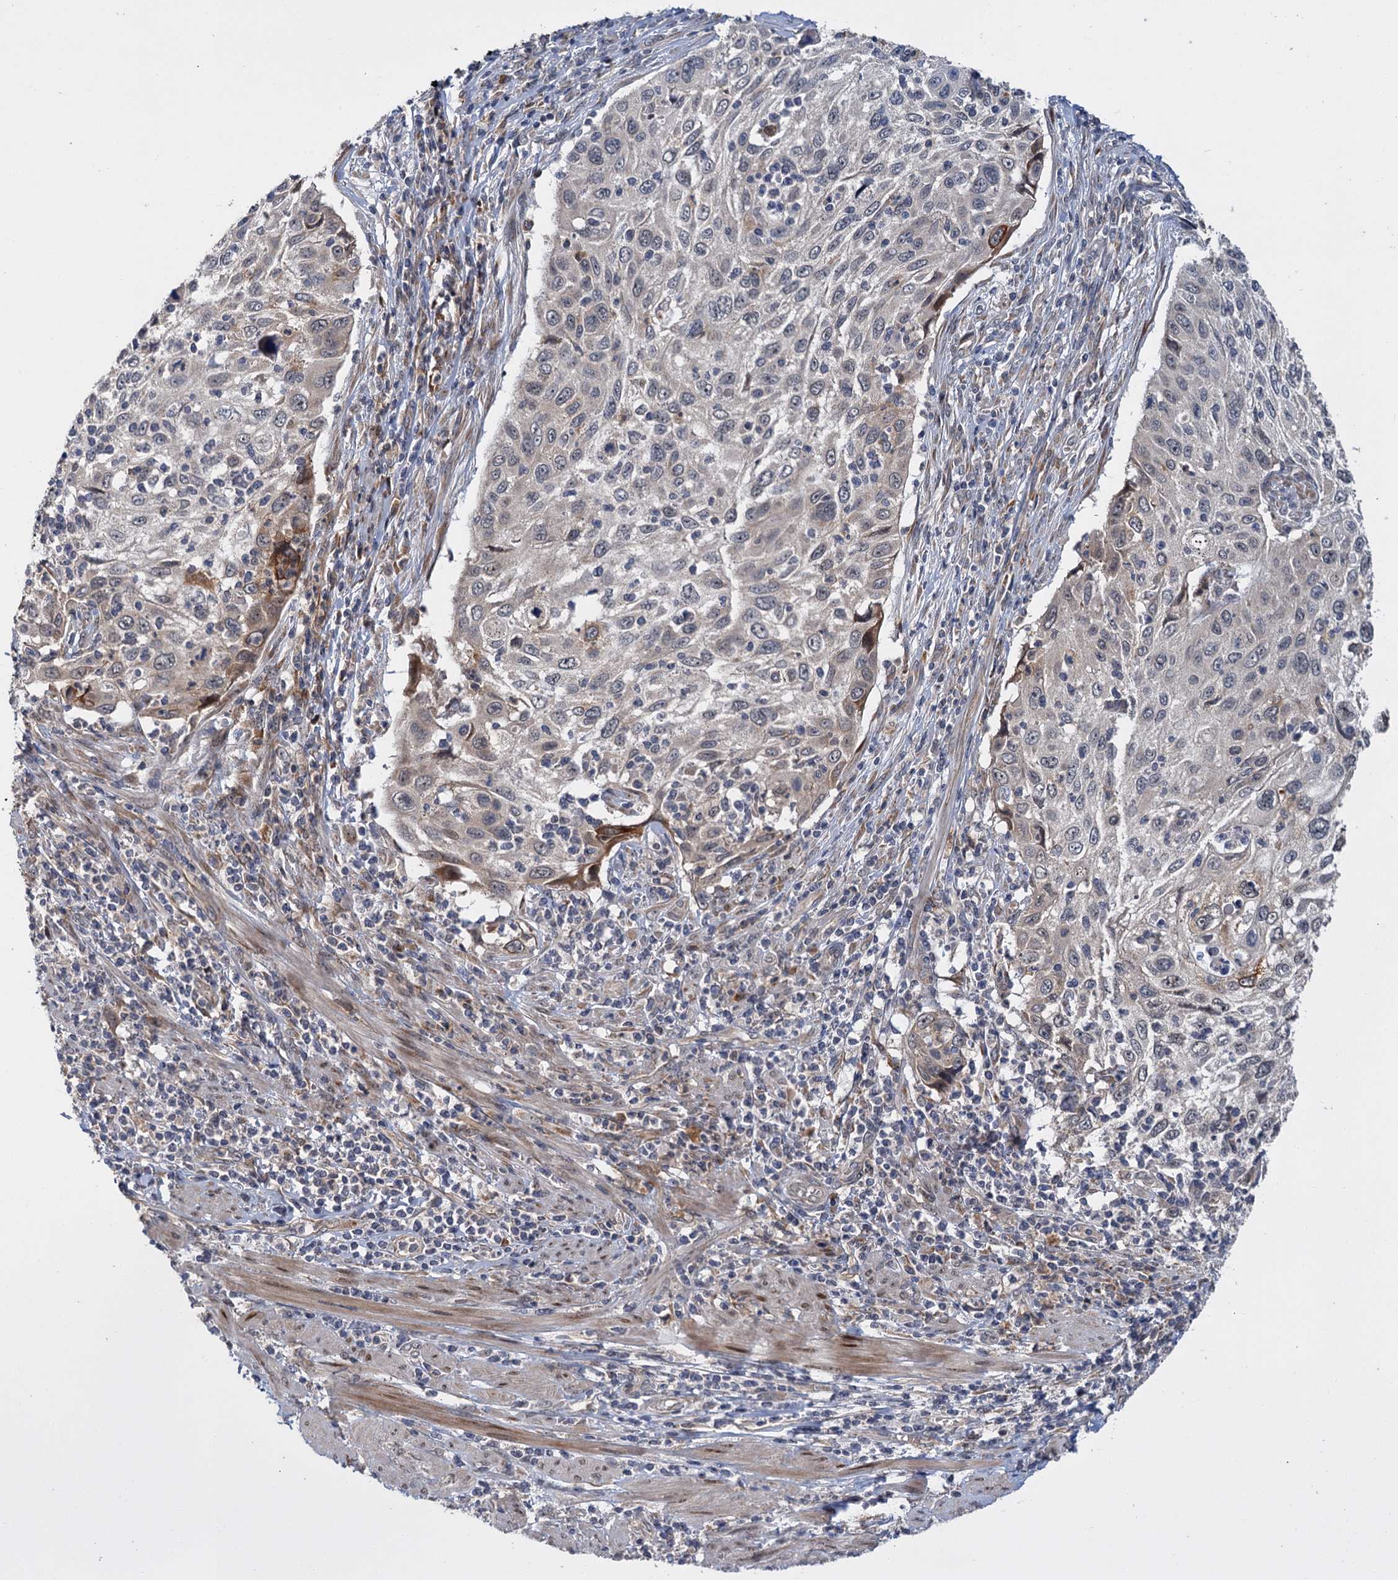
{"staining": {"intensity": "weak", "quantity": "<25%", "location": "cytoplasmic/membranous"}, "tissue": "cervical cancer", "cell_type": "Tumor cells", "image_type": "cancer", "snomed": [{"axis": "morphology", "description": "Squamous cell carcinoma, NOS"}, {"axis": "topography", "description": "Cervix"}], "caption": "This is a histopathology image of IHC staining of cervical cancer, which shows no staining in tumor cells.", "gene": "KANSL2", "patient": {"sex": "female", "age": 70}}